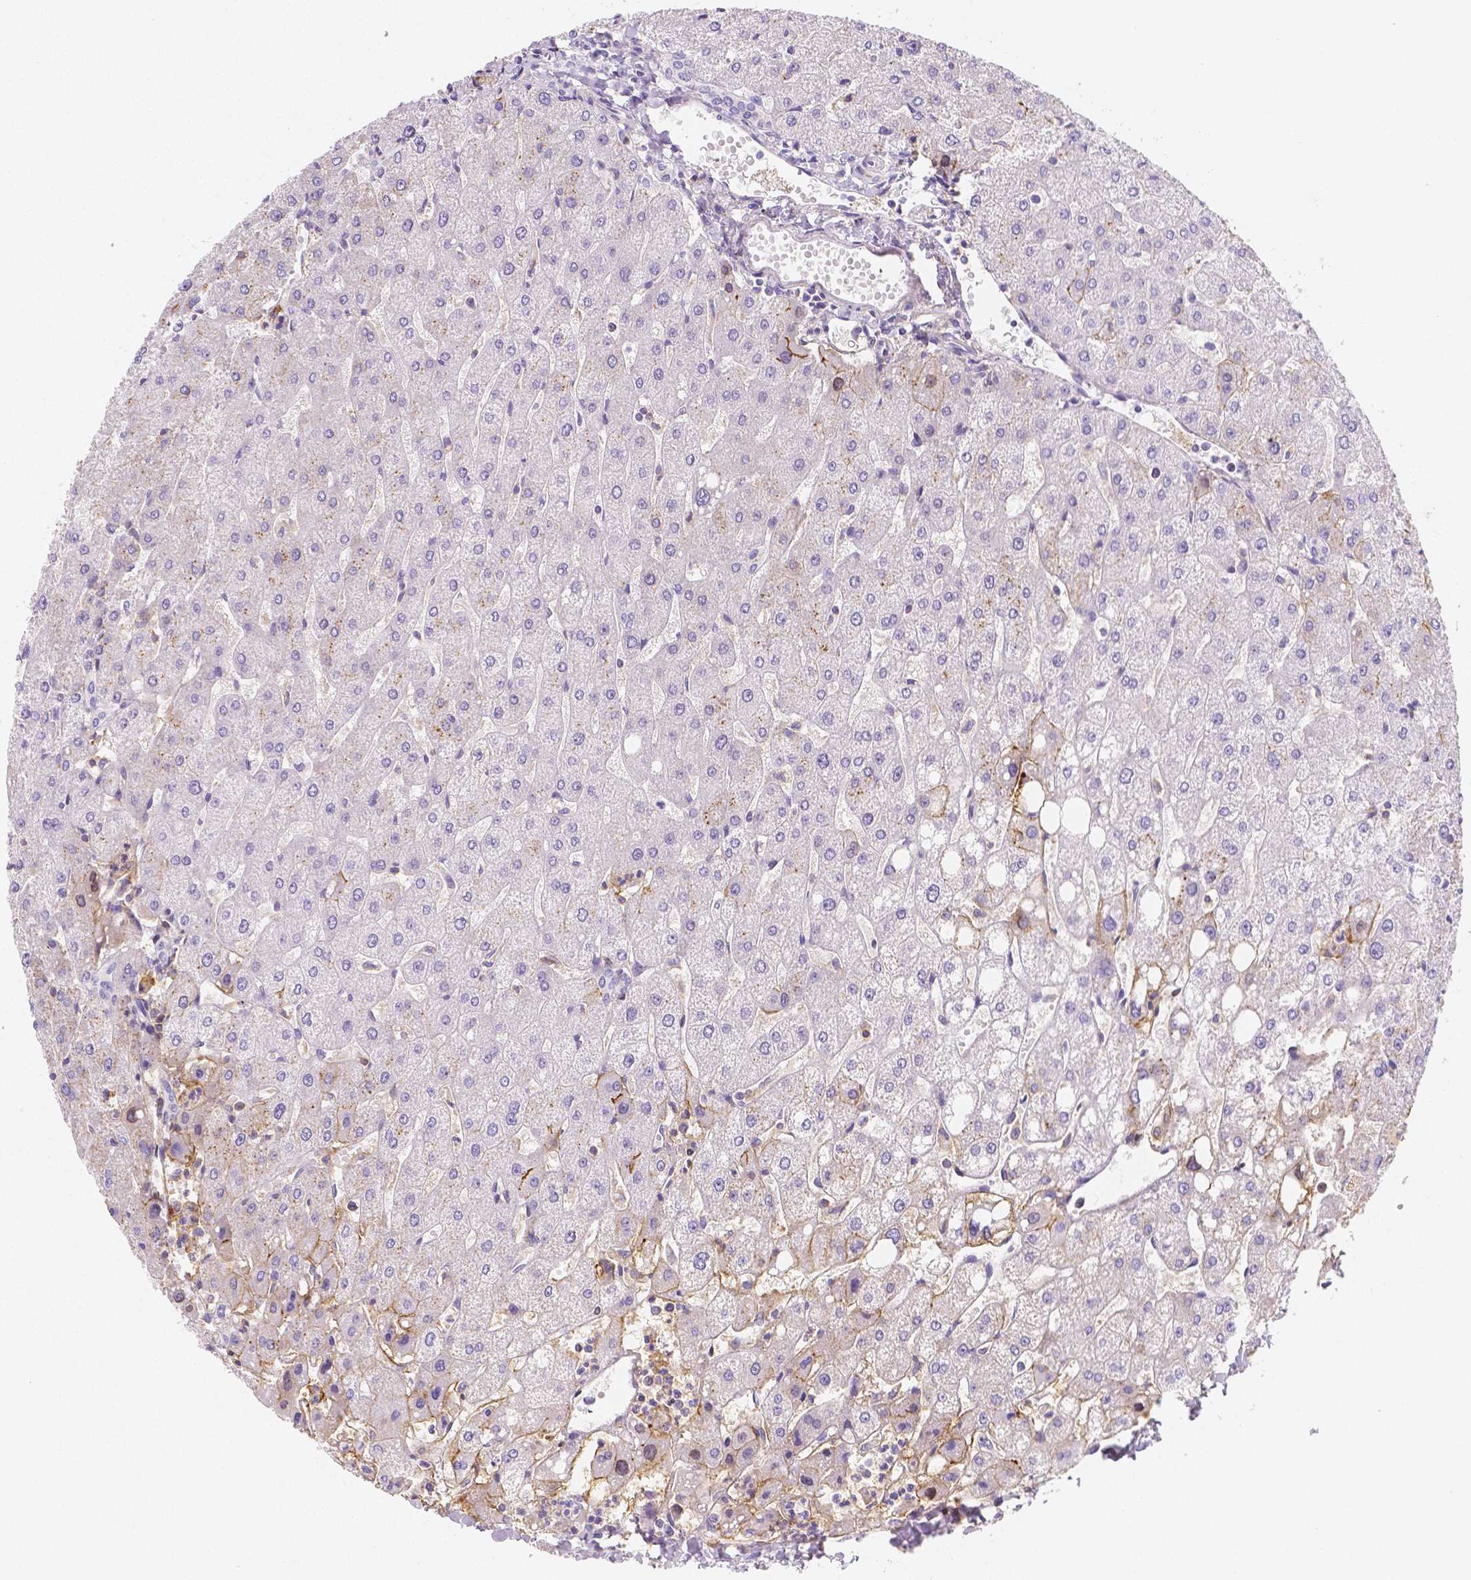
{"staining": {"intensity": "negative", "quantity": "none", "location": "none"}, "tissue": "liver", "cell_type": "Cholangiocytes", "image_type": "normal", "snomed": [{"axis": "morphology", "description": "Normal tissue, NOS"}, {"axis": "topography", "description": "Liver"}], "caption": "This is a image of immunohistochemistry (IHC) staining of unremarkable liver, which shows no expression in cholangiocytes.", "gene": "GABRD", "patient": {"sex": "male", "age": 67}}